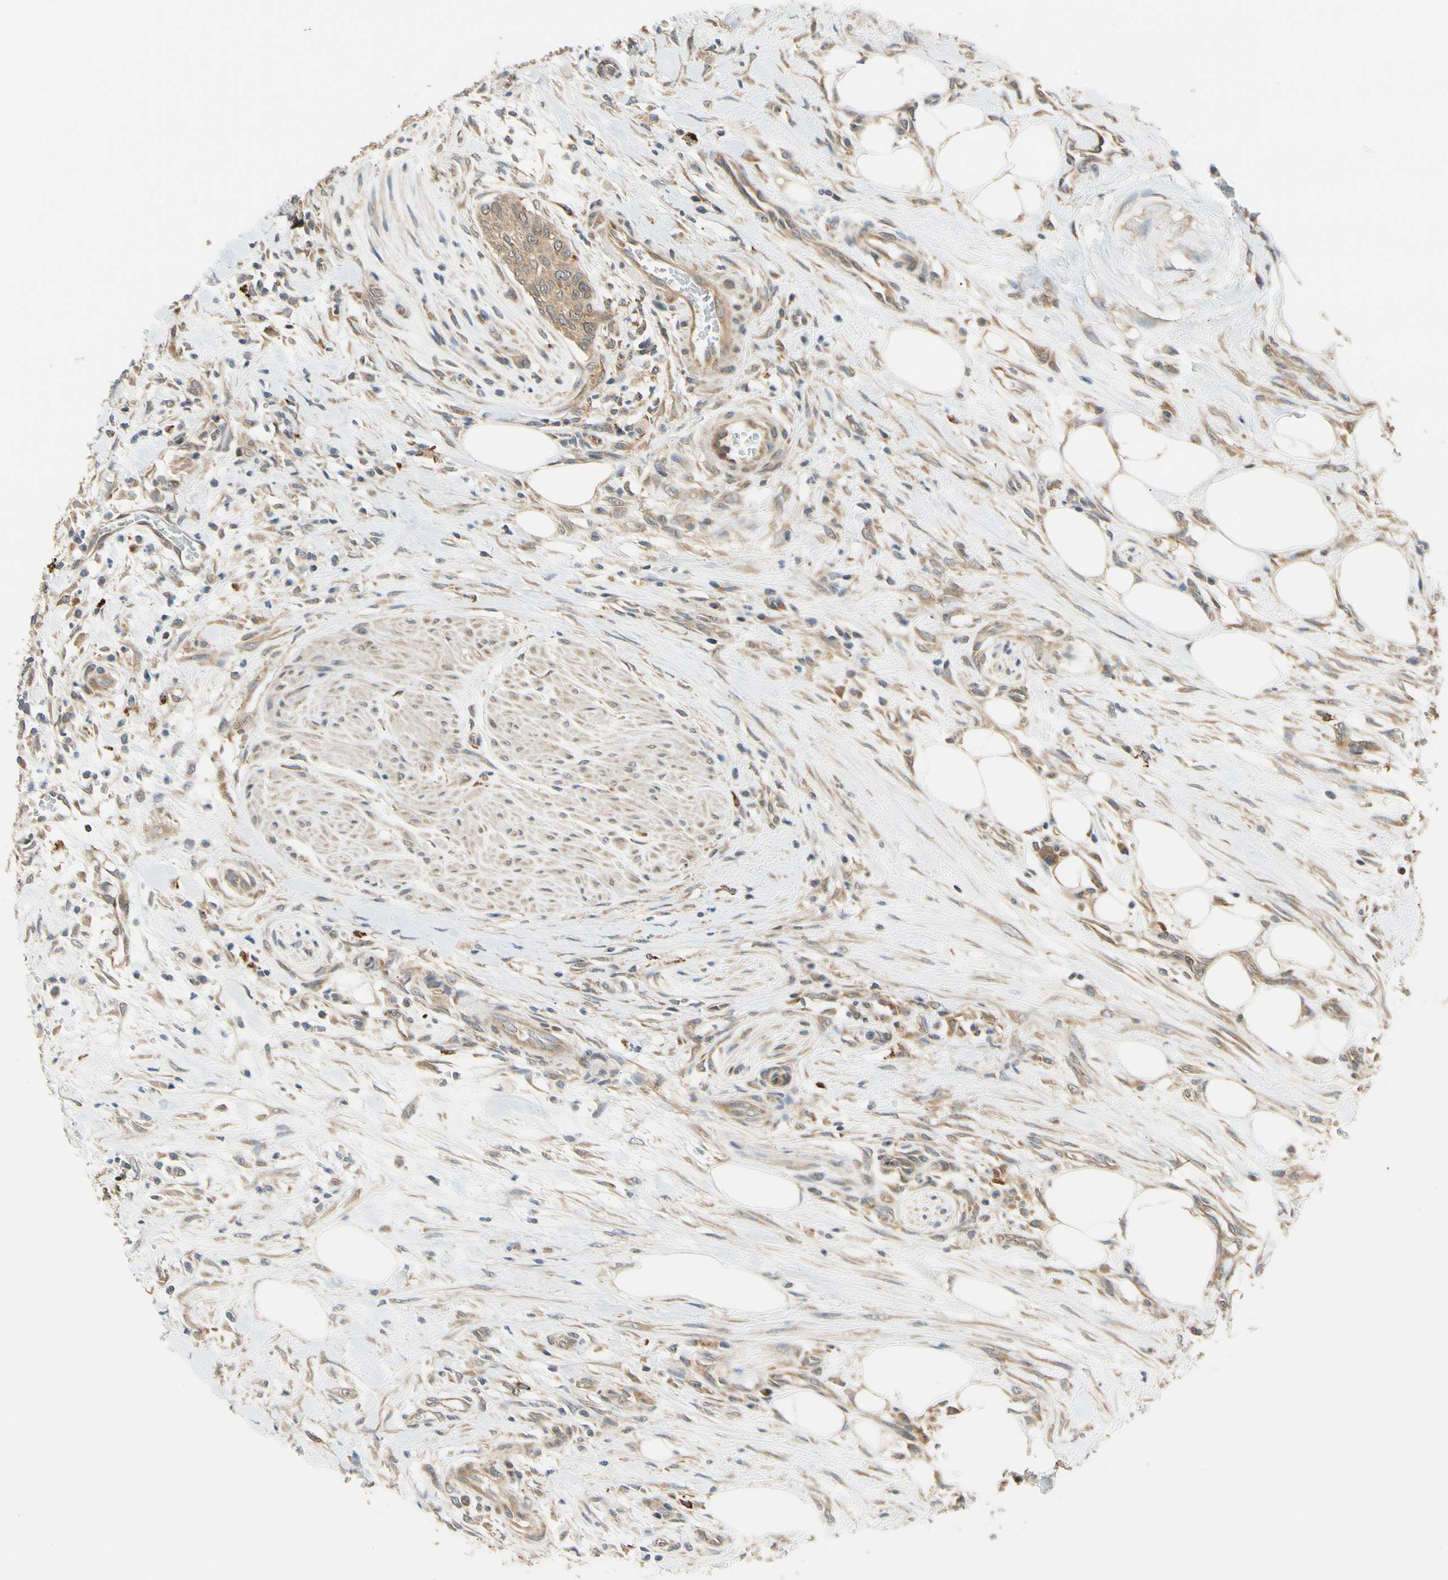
{"staining": {"intensity": "moderate", "quantity": ">75%", "location": "cytoplasmic/membranous"}, "tissue": "urothelial cancer", "cell_type": "Tumor cells", "image_type": "cancer", "snomed": [{"axis": "morphology", "description": "Urothelial carcinoma, High grade"}, {"axis": "topography", "description": "Urinary bladder"}], "caption": "High-grade urothelial carcinoma stained with immunohistochemistry (IHC) displays moderate cytoplasmic/membranous expression in about >75% of tumor cells.", "gene": "ANKHD1", "patient": {"sex": "male", "age": 35}}